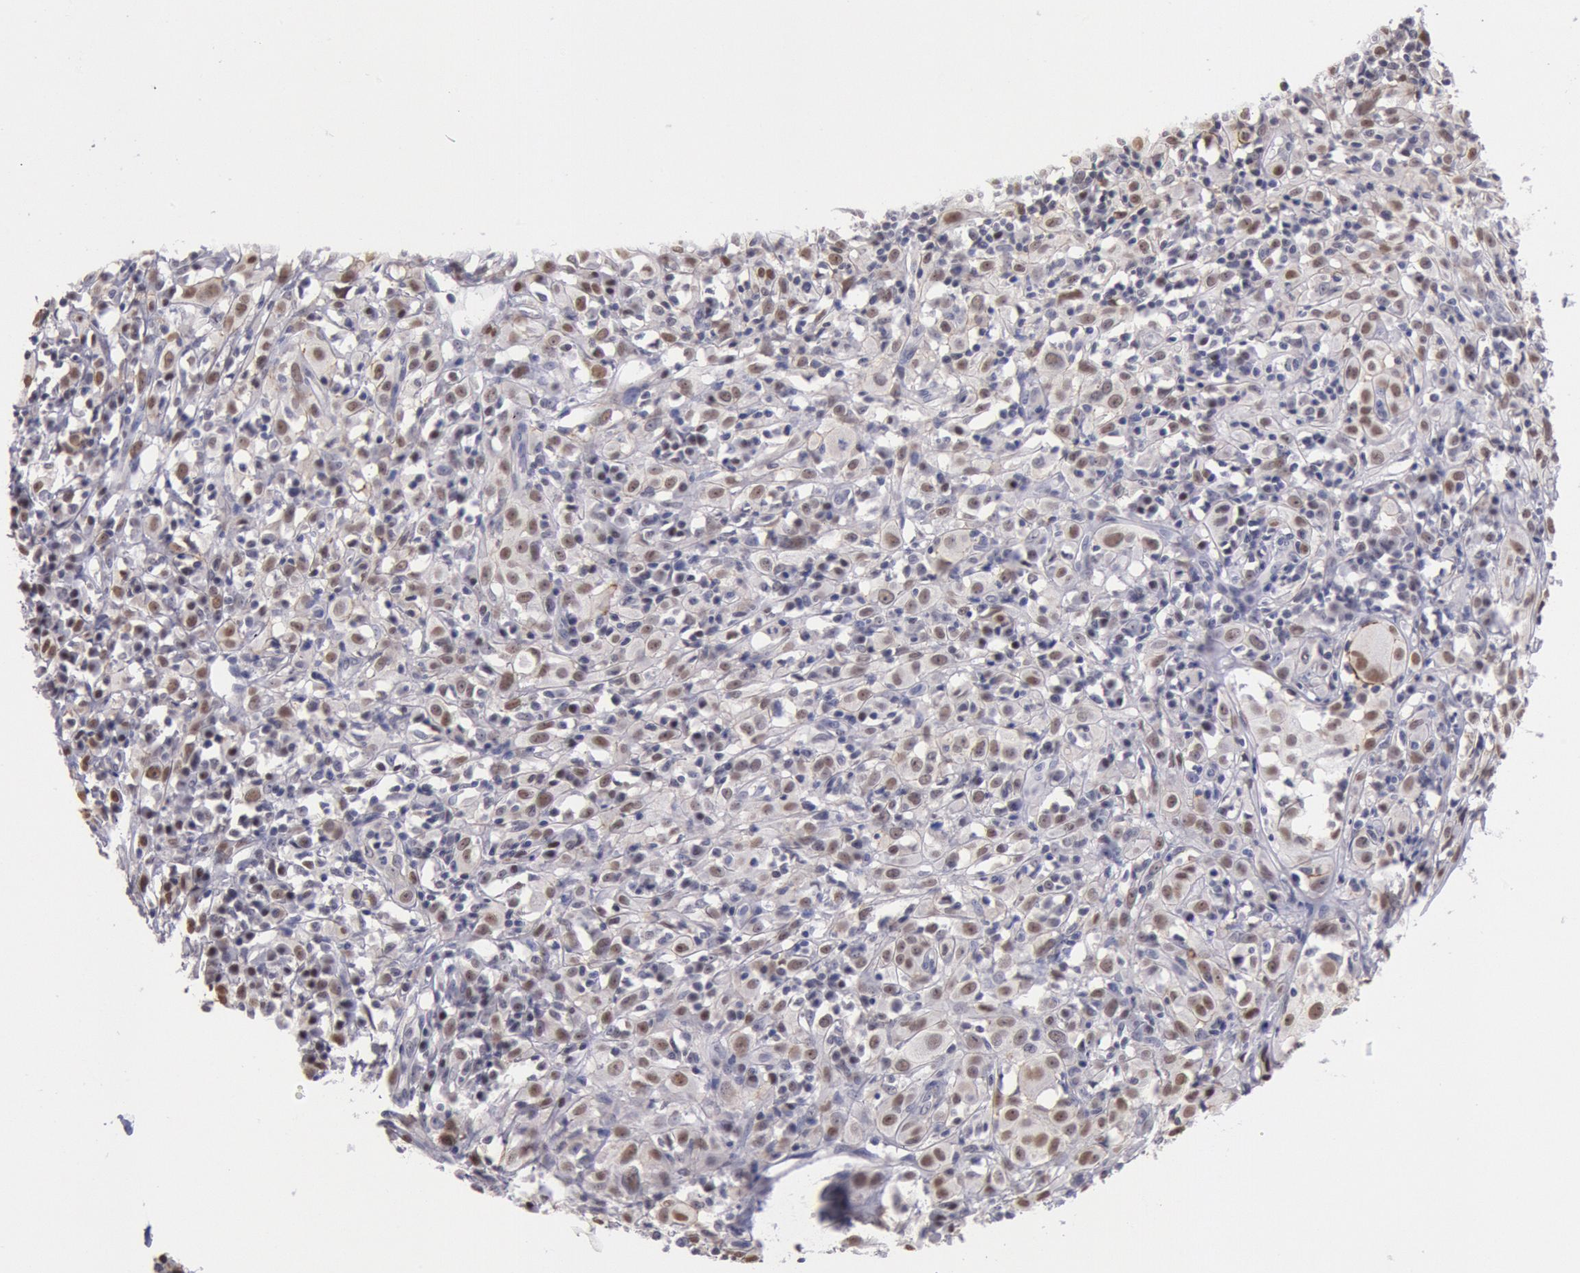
{"staining": {"intensity": "moderate", "quantity": "25%-75%", "location": "cytoplasmic/membranous,nuclear"}, "tissue": "melanoma", "cell_type": "Tumor cells", "image_type": "cancer", "snomed": [{"axis": "morphology", "description": "Malignant melanoma, NOS"}, {"axis": "topography", "description": "Skin"}], "caption": "Protein staining displays moderate cytoplasmic/membranous and nuclear positivity in about 25%-75% of tumor cells in malignant melanoma.", "gene": "MYH7", "patient": {"sex": "female", "age": 52}}